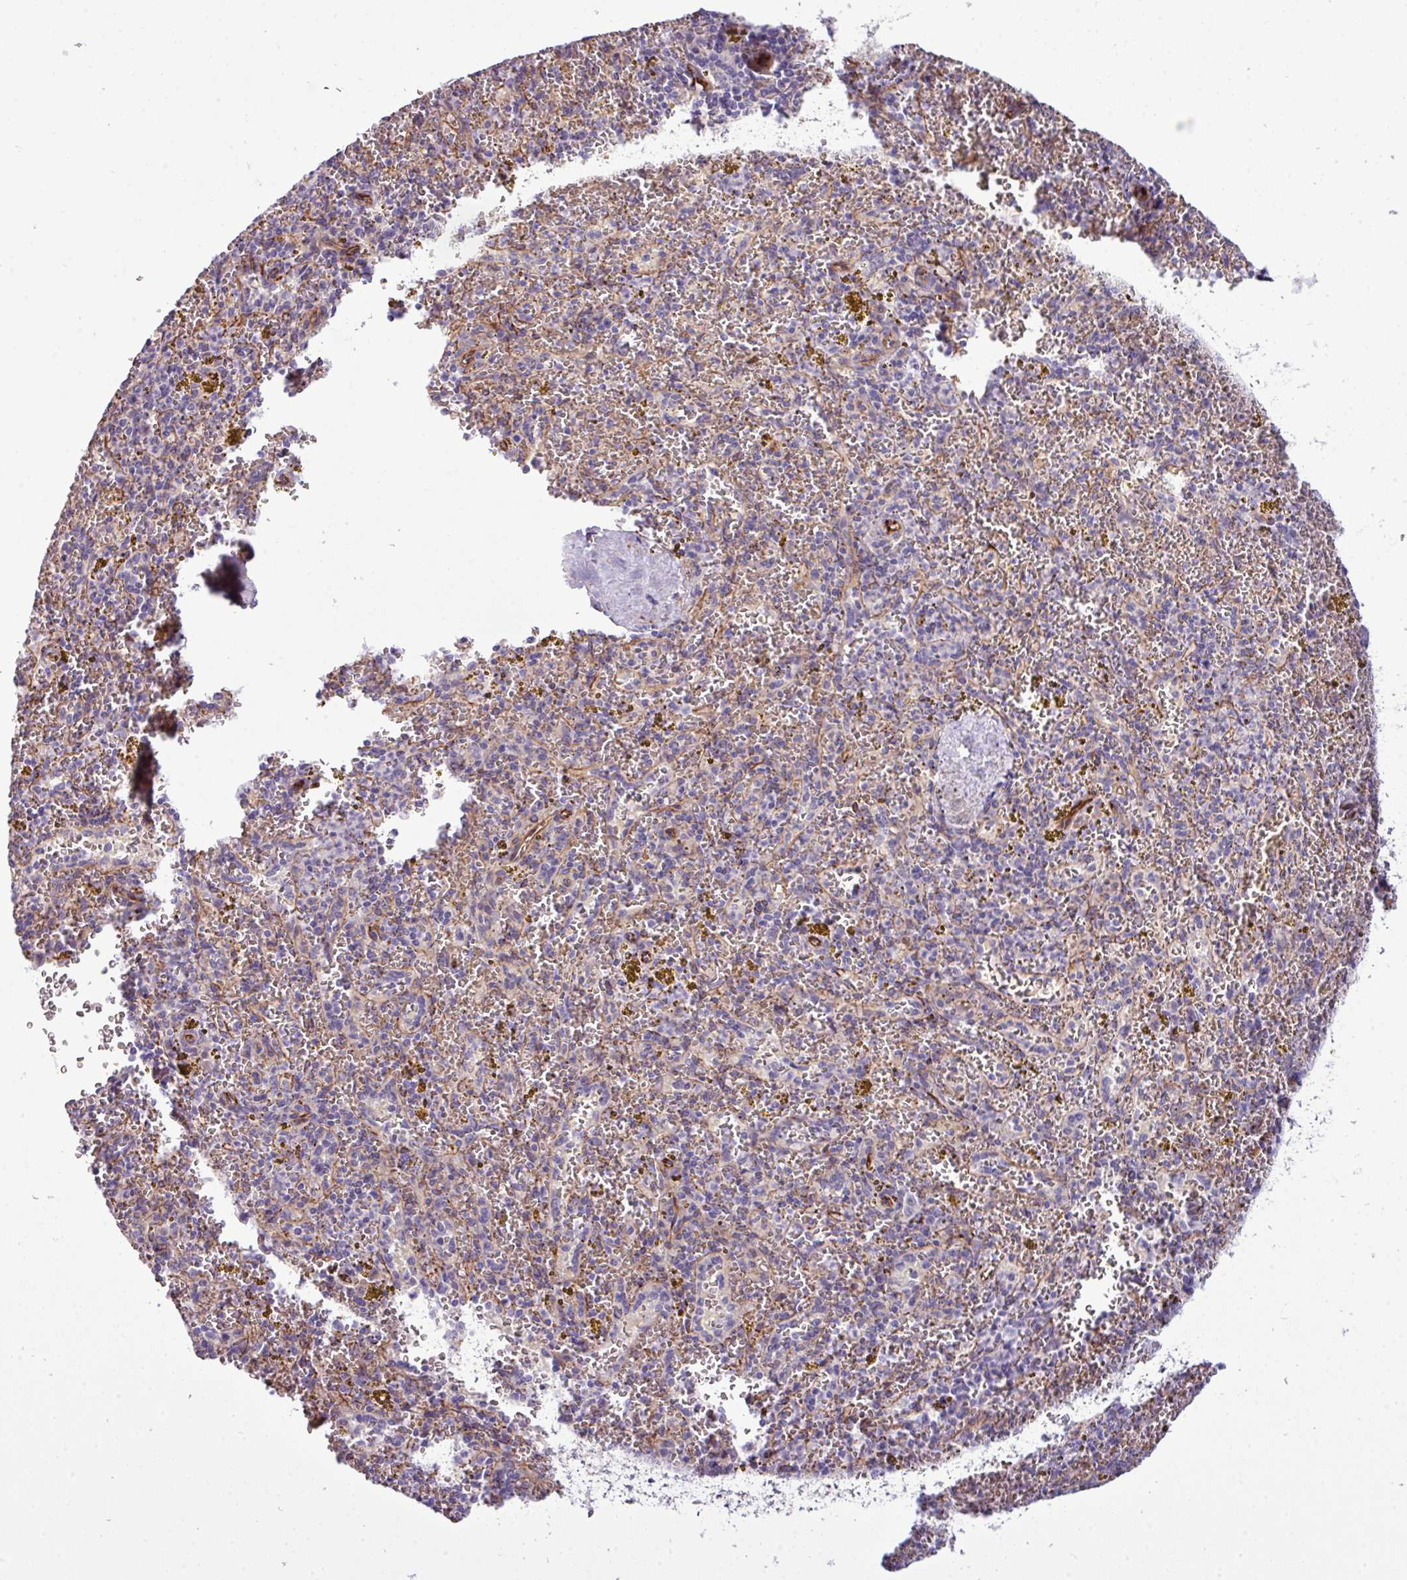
{"staining": {"intensity": "negative", "quantity": "none", "location": "none"}, "tissue": "spleen", "cell_type": "Cells in red pulp", "image_type": "normal", "snomed": [{"axis": "morphology", "description": "Normal tissue, NOS"}, {"axis": "topography", "description": "Spleen"}], "caption": "A histopathology image of spleen stained for a protein demonstrates no brown staining in cells in red pulp.", "gene": "PARD6A", "patient": {"sex": "male", "age": 57}}